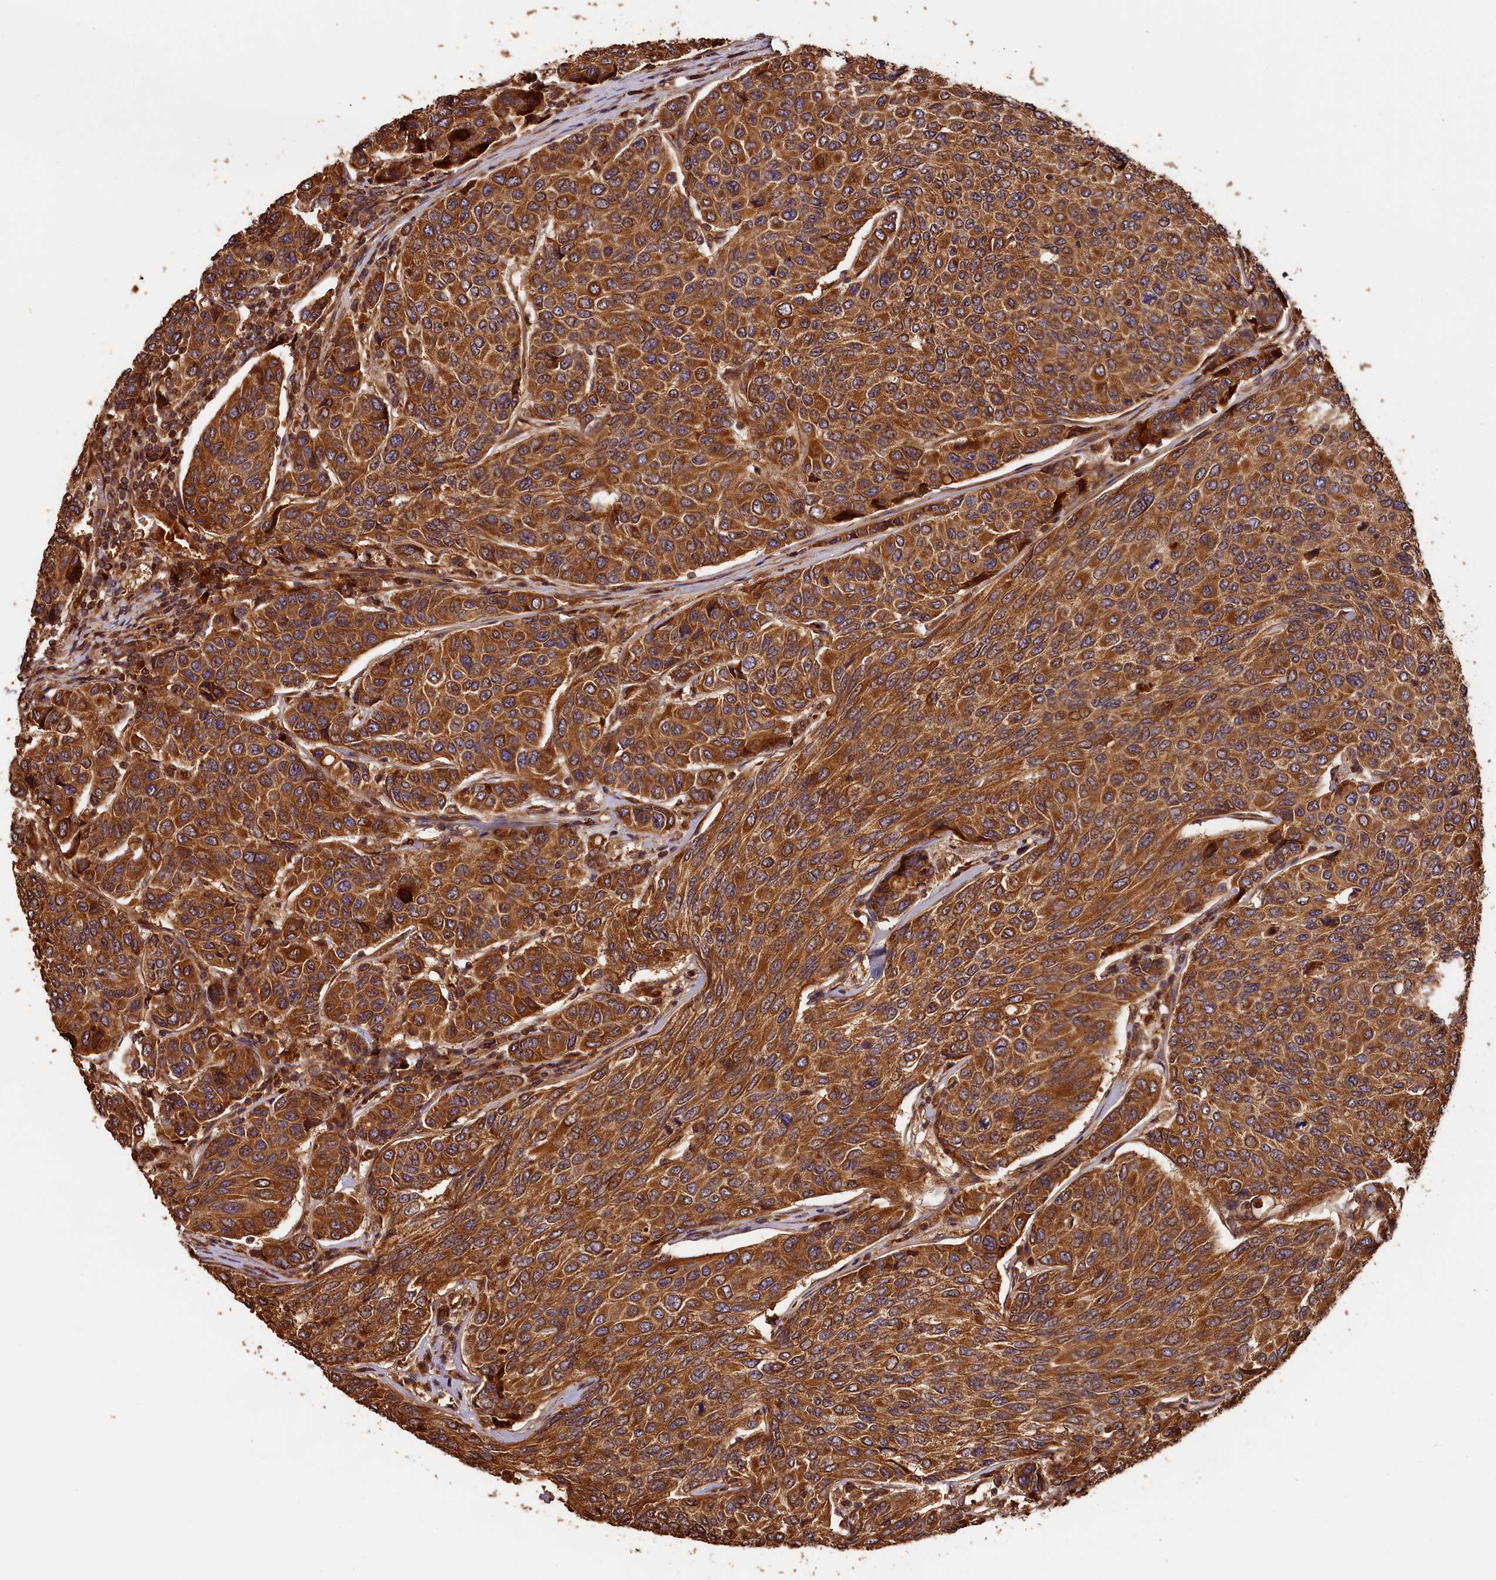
{"staining": {"intensity": "strong", "quantity": ">75%", "location": "cytoplasmic/membranous"}, "tissue": "breast cancer", "cell_type": "Tumor cells", "image_type": "cancer", "snomed": [{"axis": "morphology", "description": "Duct carcinoma"}, {"axis": "topography", "description": "Breast"}], "caption": "Breast cancer stained with IHC shows strong cytoplasmic/membranous staining in about >75% of tumor cells.", "gene": "HMOX2", "patient": {"sex": "female", "age": 55}}